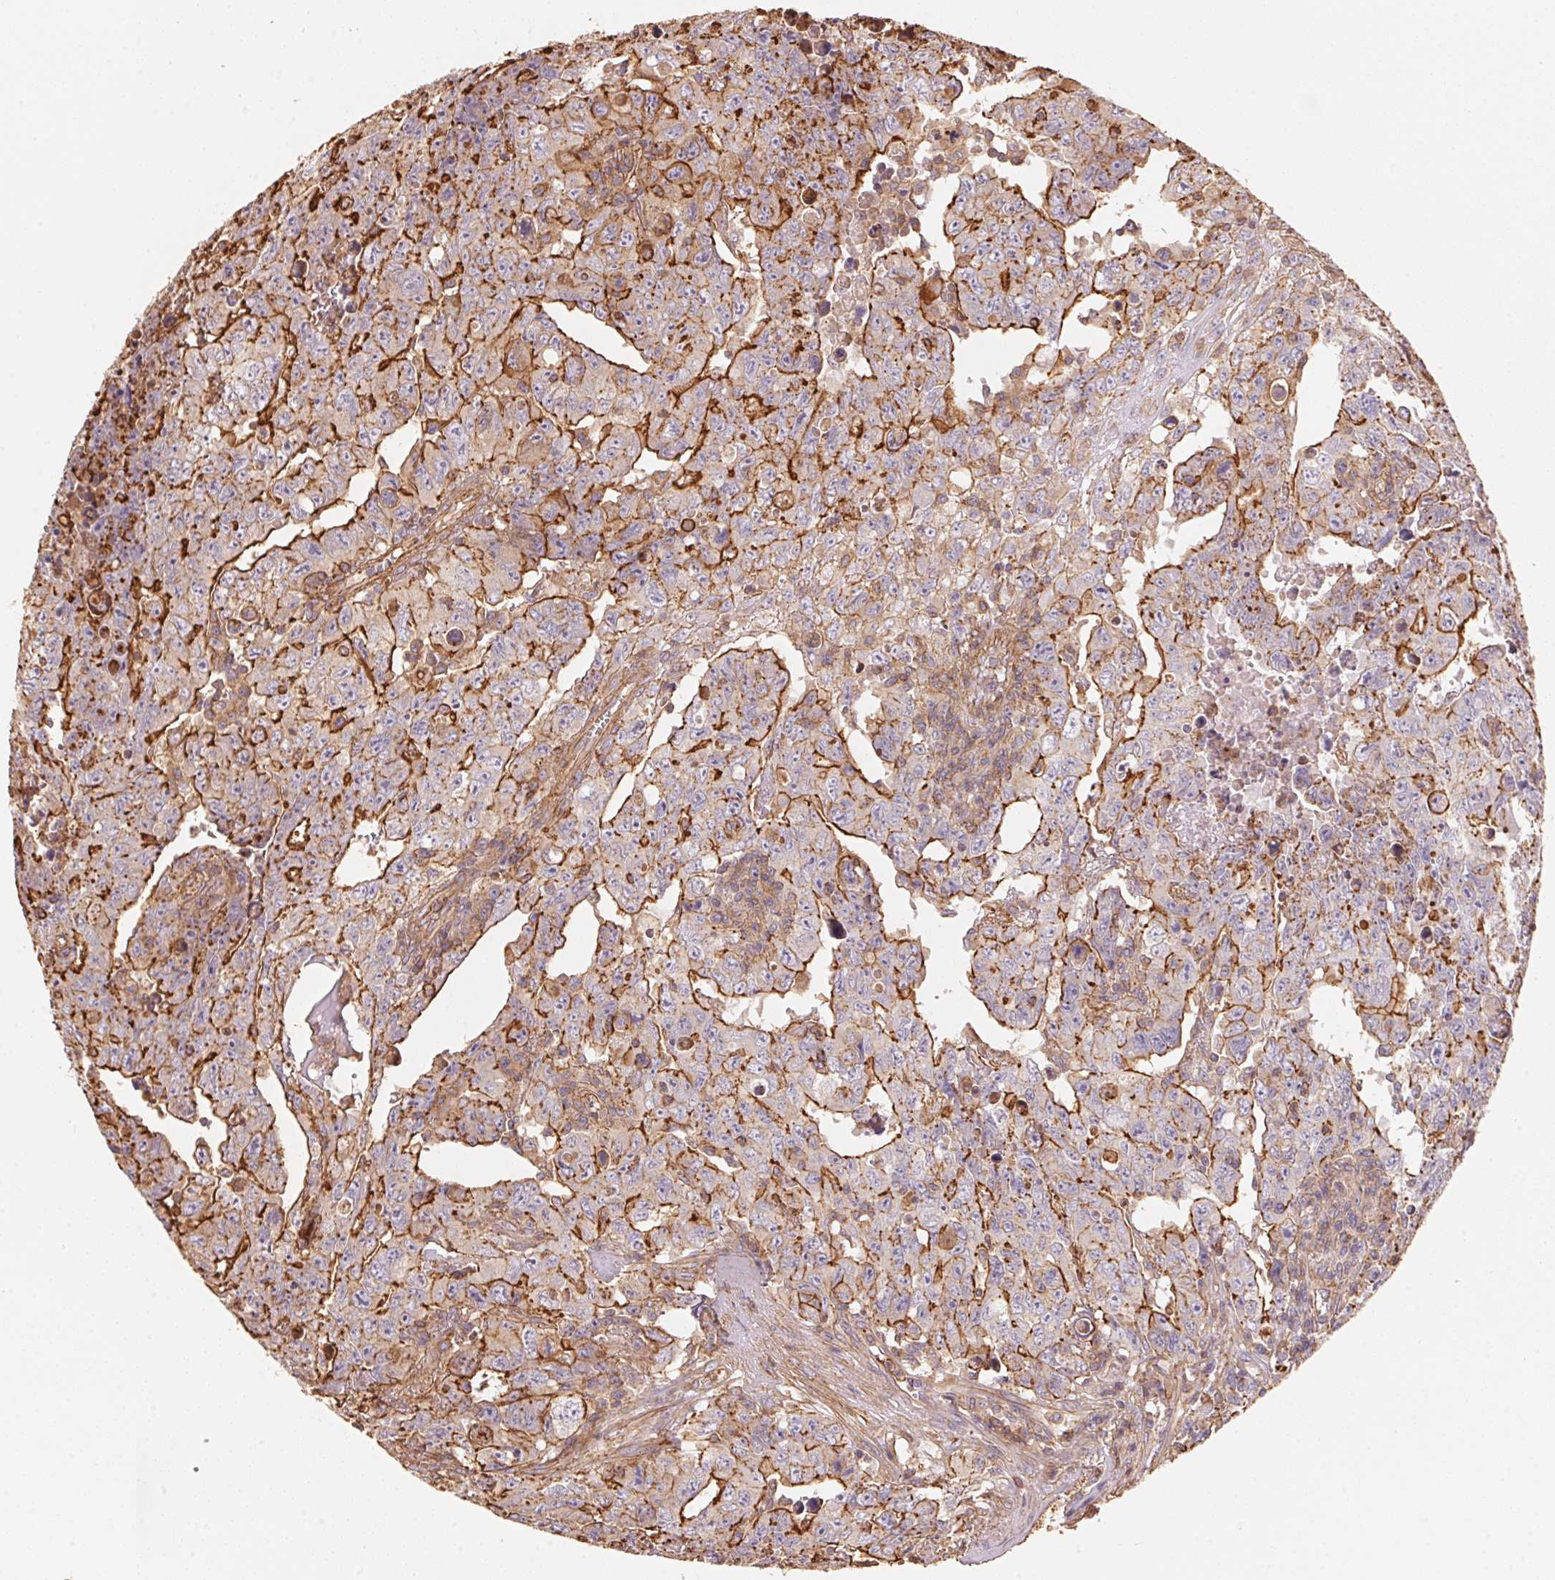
{"staining": {"intensity": "strong", "quantity": "25%-75%", "location": "cytoplasmic/membranous"}, "tissue": "testis cancer", "cell_type": "Tumor cells", "image_type": "cancer", "snomed": [{"axis": "morphology", "description": "Carcinoma, Embryonal, NOS"}, {"axis": "topography", "description": "Testis"}], "caption": "About 25%-75% of tumor cells in embryonal carcinoma (testis) exhibit strong cytoplasmic/membranous protein positivity as visualized by brown immunohistochemical staining.", "gene": "FRAS1", "patient": {"sex": "male", "age": 24}}